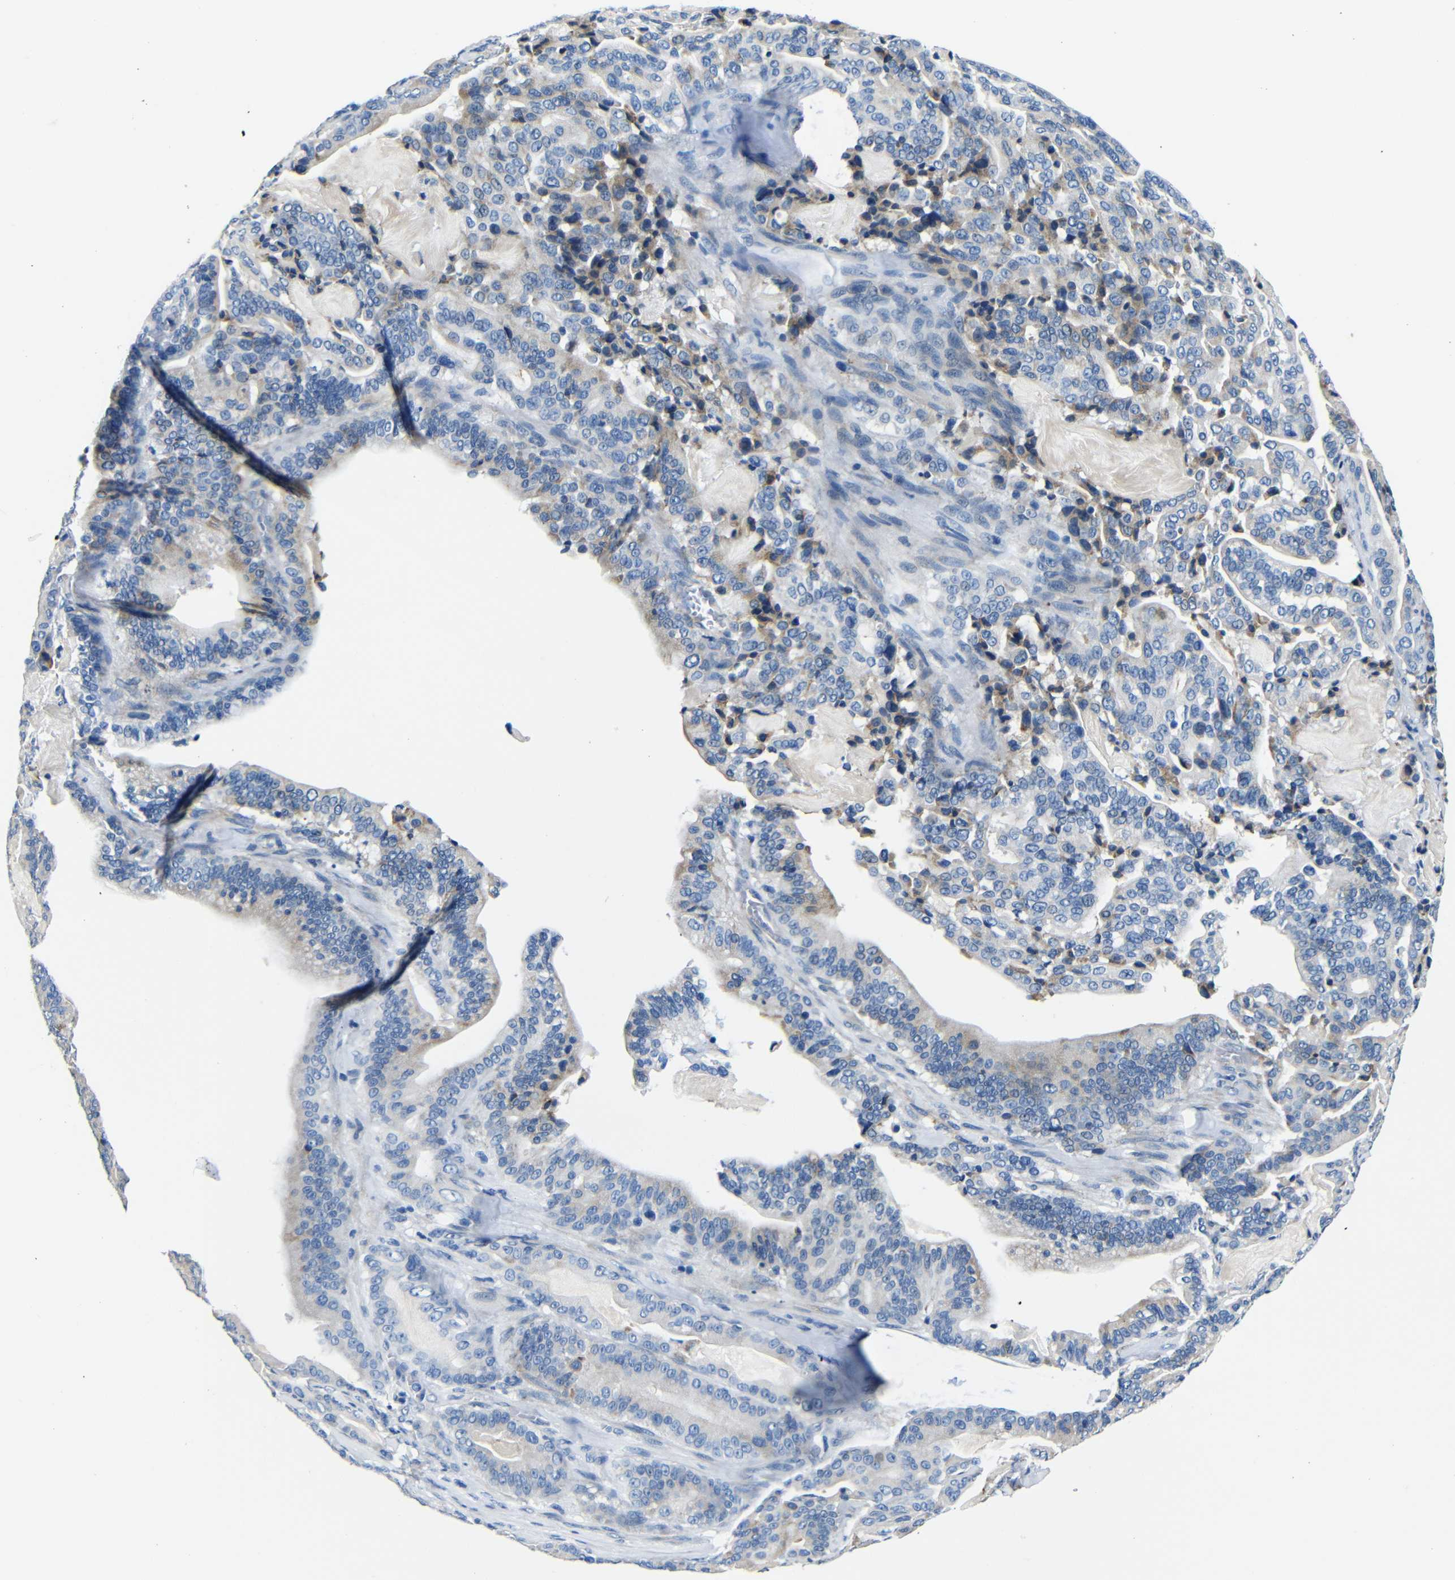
{"staining": {"intensity": "negative", "quantity": "none", "location": "none"}, "tissue": "pancreatic cancer", "cell_type": "Tumor cells", "image_type": "cancer", "snomed": [{"axis": "morphology", "description": "Adenocarcinoma, NOS"}, {"axis": "topography", "description": "Pancreas"}], "caption": "This image is of pancreatic cancer stained with IHC to label a protein in brown with the nuclei are counter-stained blue. There is no positivity in tumor cells.", "gene": "TNFAIP1", "patient": {"sex": "male", "age": 63}}